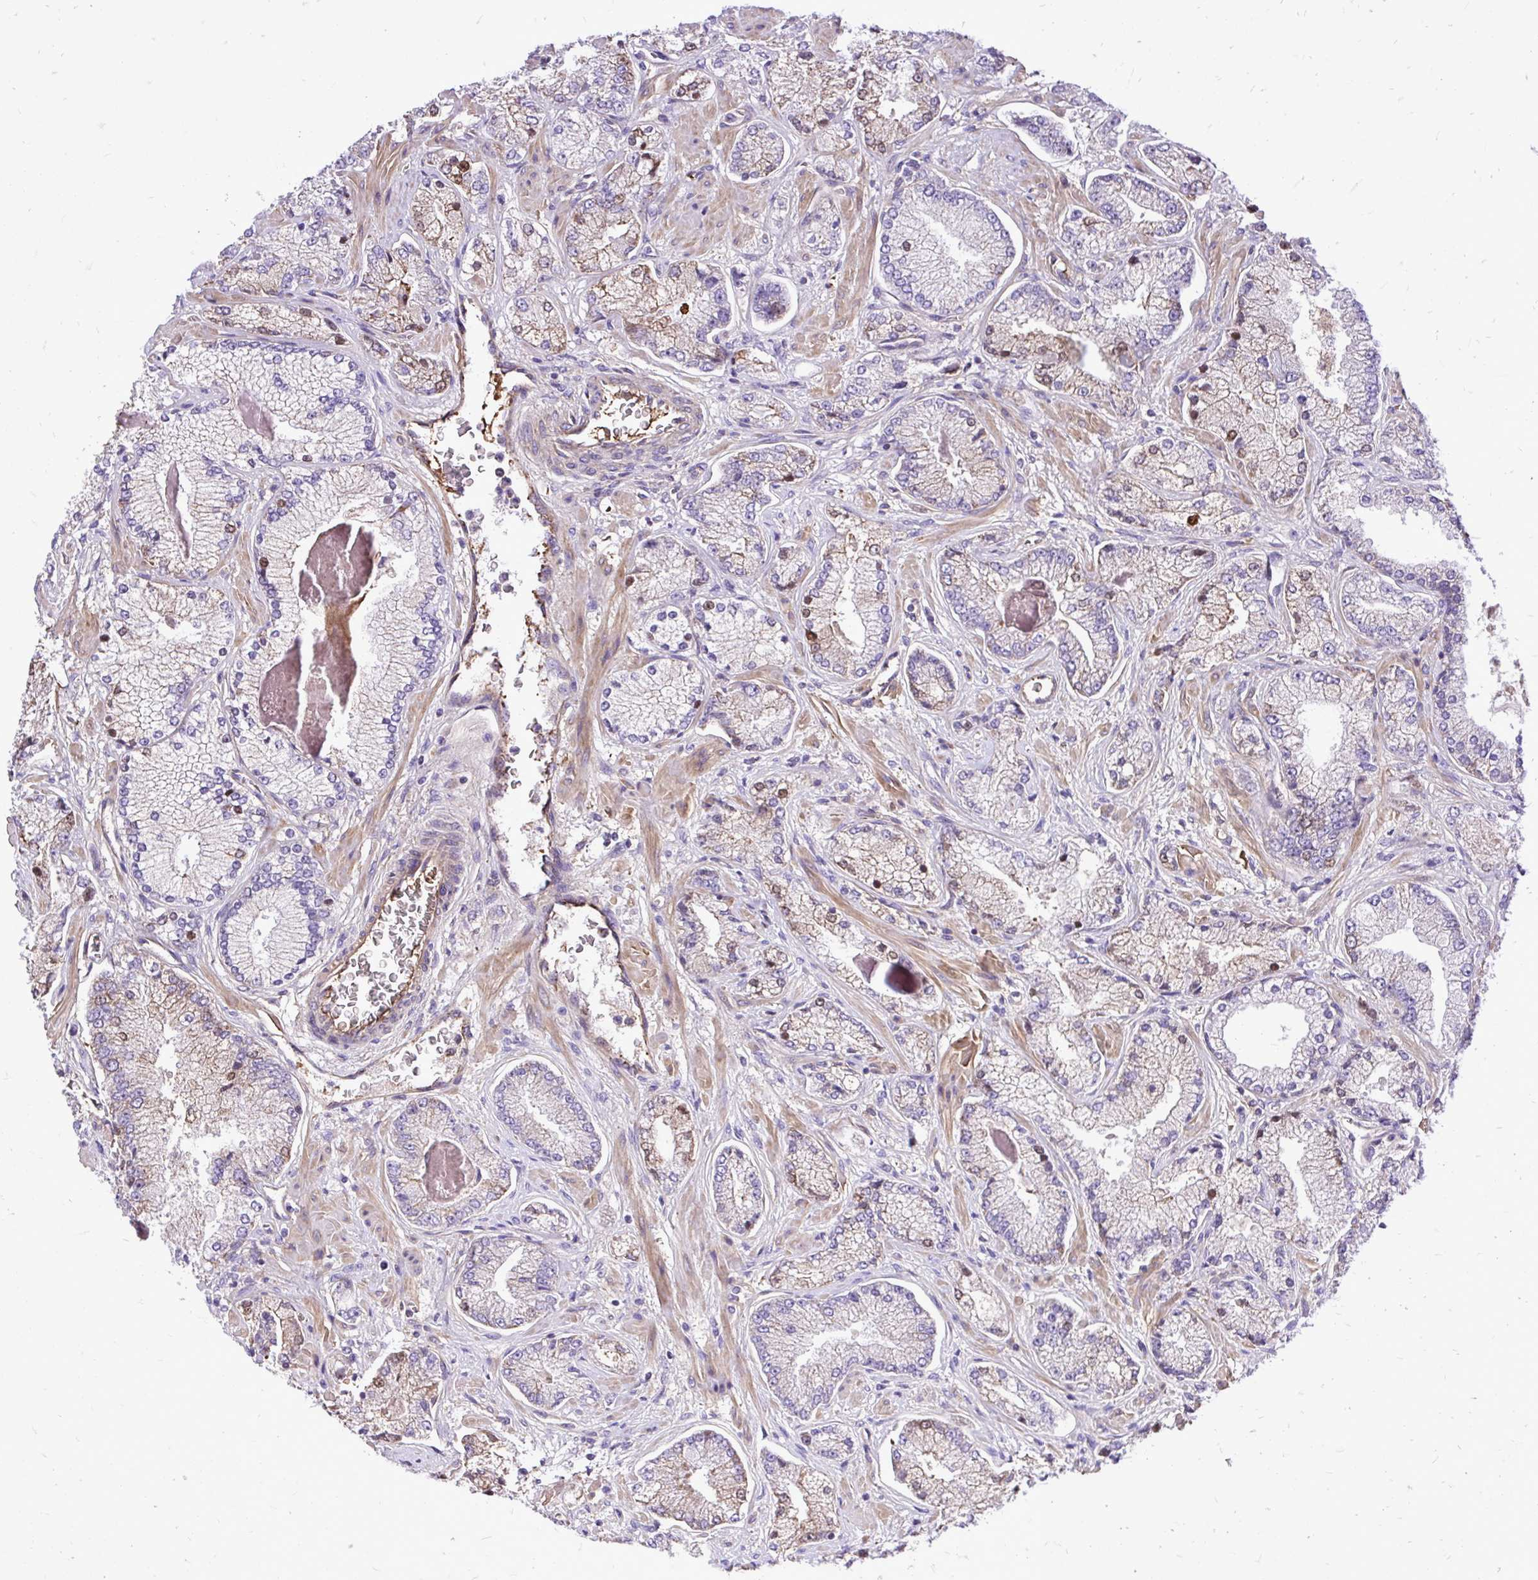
{"staining": {"intensity": "weak", "quantity": "<25%", "location": "cytoplasmic/membranous"}, "tissue": "prostate cancer", "cell_type": "Tumor cells", "image_type": "cancer", "snomed": [{"axis": "morphology", "description": "Normal tissue, NOS"}, {"axis": "morphology", "description": "Adenocarcinoma, High grade"}, {"axis": "topography", "description": "Prostate"}, {"axis": "topography", "description": "Peripheral nerve tissue"}], "caption": "A histopathology image of human prostate cancer (high-grade adenocarcinoma) is negative for staining in tumor cells. (DAB (3,3'-diaminobenzidine) immunohistochemistry (IHC) with hematoxylin counter stain).", "gene": "ATP13A2", "patient": {"sex": "male", "age": 68}}